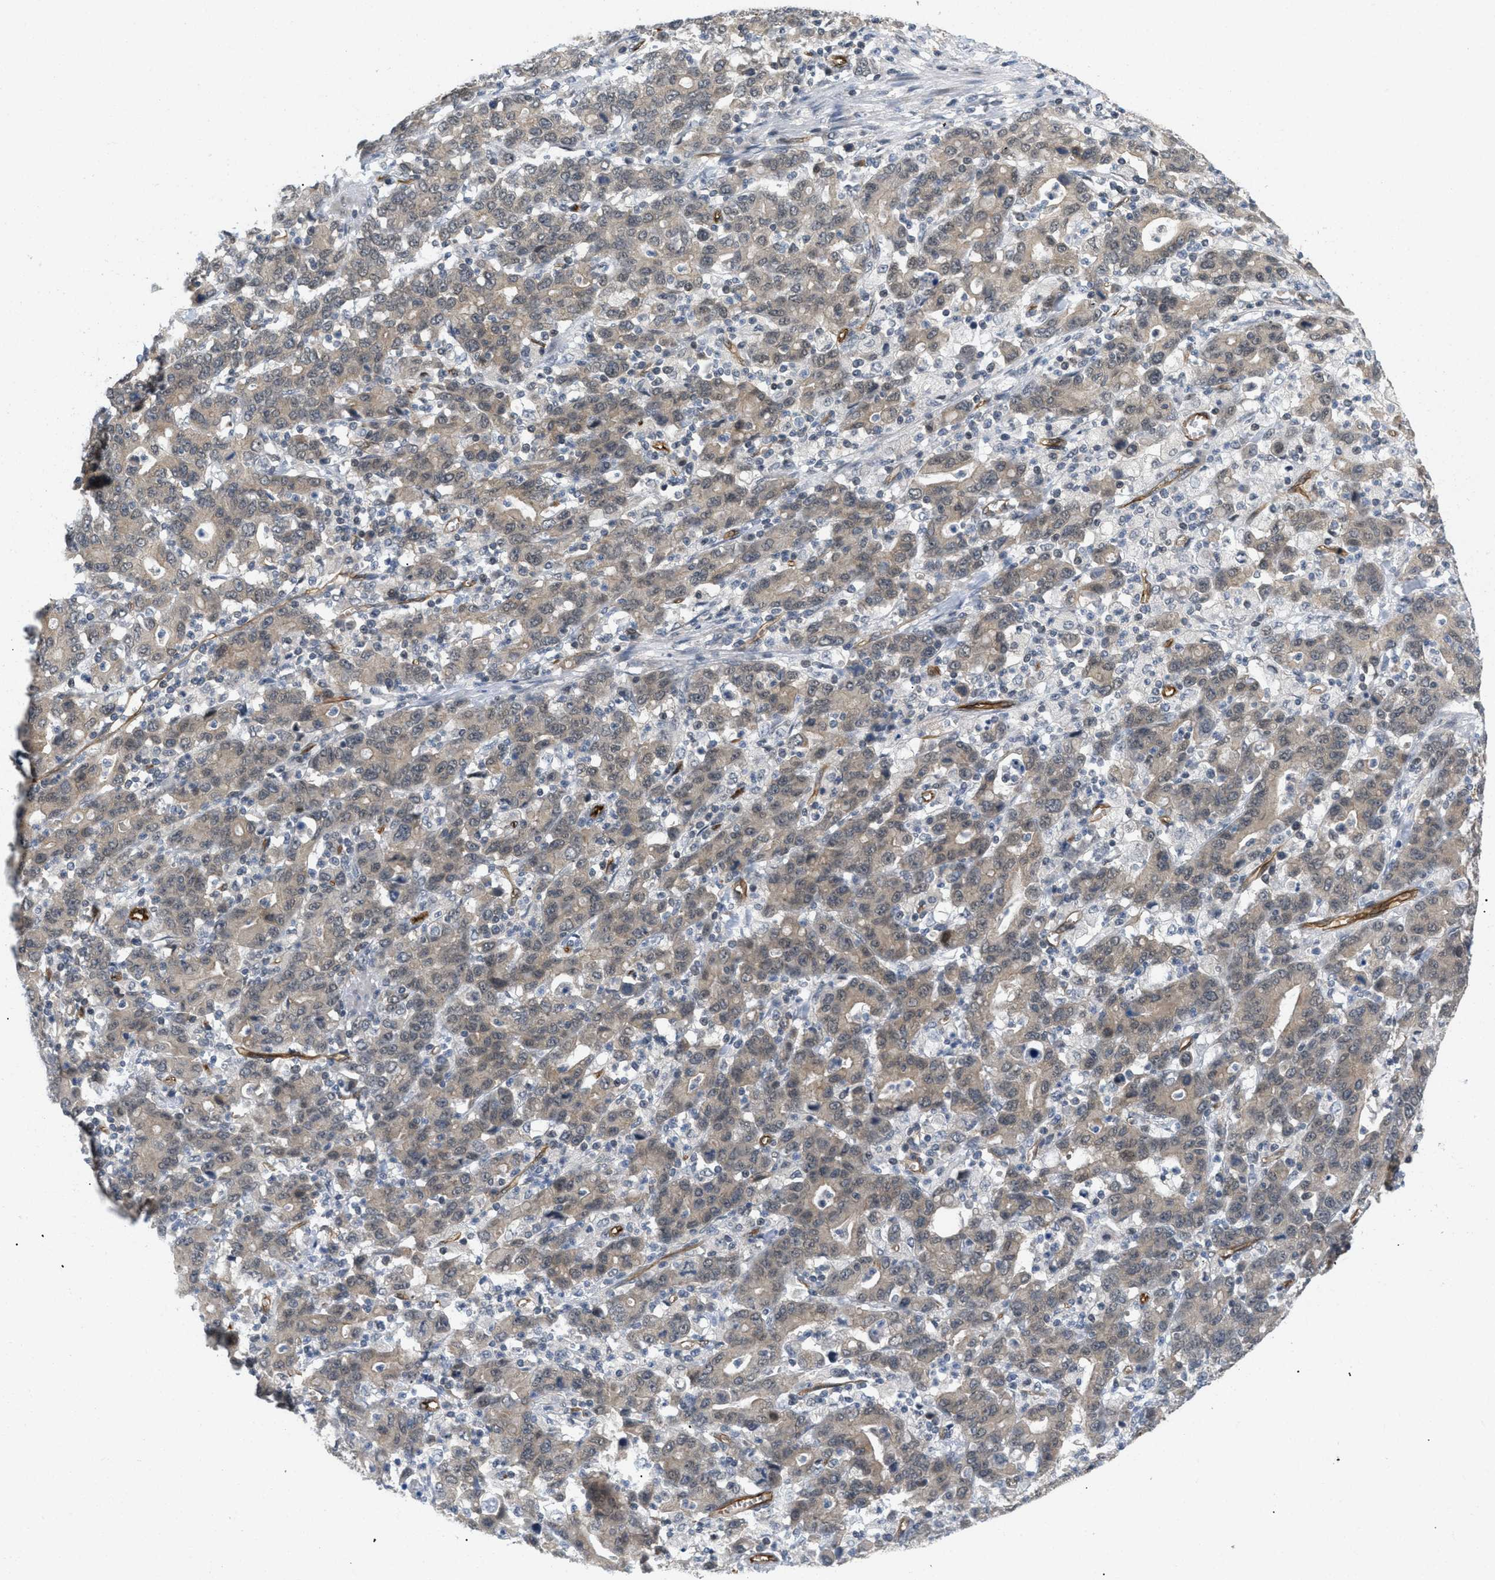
{"staining": {"intensity": "weak", "quantity": ">75%", "location": "cytoplasmic/membranous"}, "tissue": "stomach cancer", "cell_type": "Tumor cells", "image_type": "cancer", "snomed": [{"axis": "morphology", "description": "Adenocarcinoma, NOS"}, {"axis": "topography", "description": "Stomach, upper"}], "caption": "IHC histopathology image of neoplastic tissue: stomach cancer stained using immunohistochemistry shows low levels of weak protein expression localized specifically in the cytoplasmic/membranous of tumor cells, appearing as a cytoplasmic/membranous brown color.", "gene": "PALMD", "patient": {"sex": "male", "age": 69}}